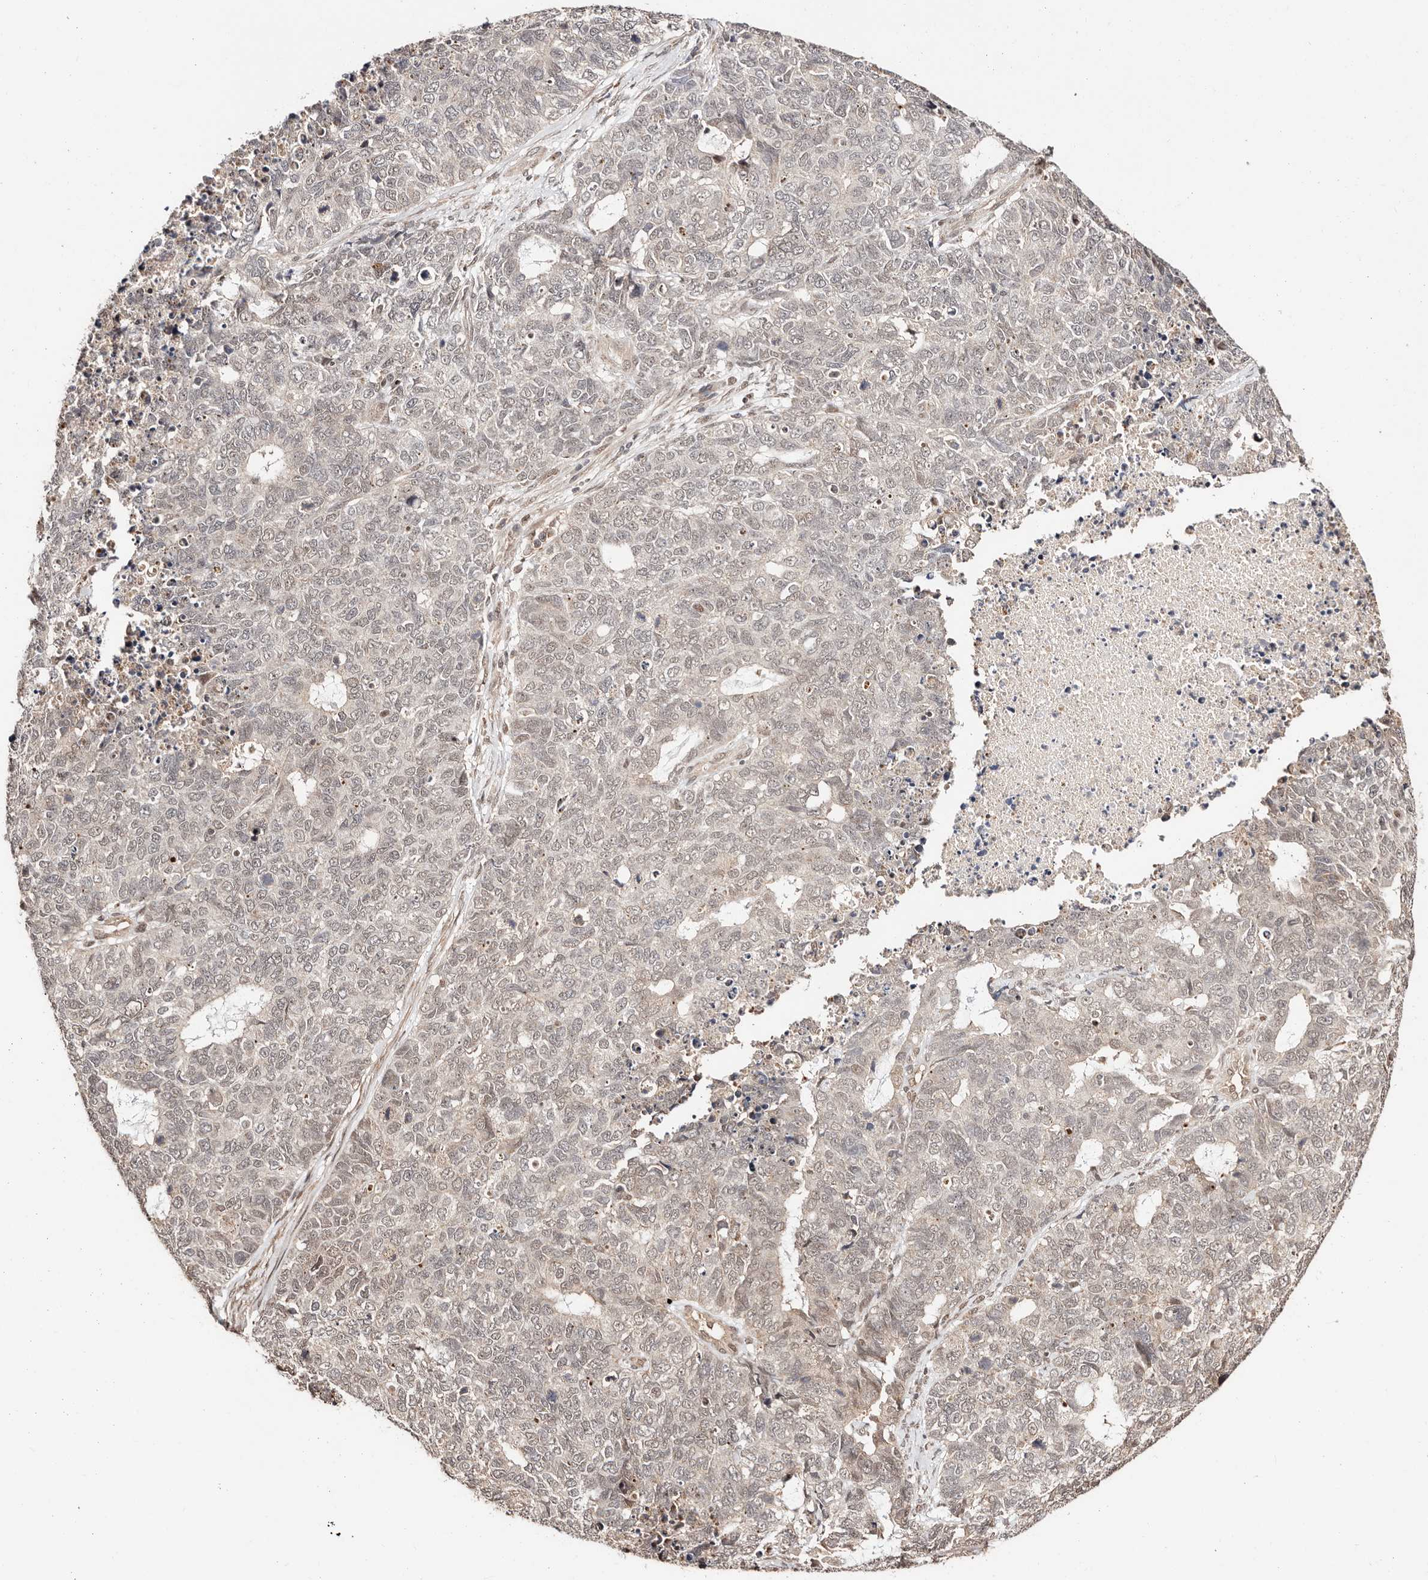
{"staining": {"intensity": "weak", "quantity": "<25%", "location": "nuclear"}, "tissue": "cervical cancer", "cell_type": "Tumor cells", "image_type": "cancer", "snomed": [{"axis": "morphology", "description": "Squamous cell carcinoma, NOS"}, {"axis": "topography", "description": "Cervix"}], "caption": "An immunohistochemistry image of cervical cancer is shown. There is no staining in tumor cells of cervical cancer.", "gene": "CTNNBL1", "patient": {"sex": "female", "age": 63}}